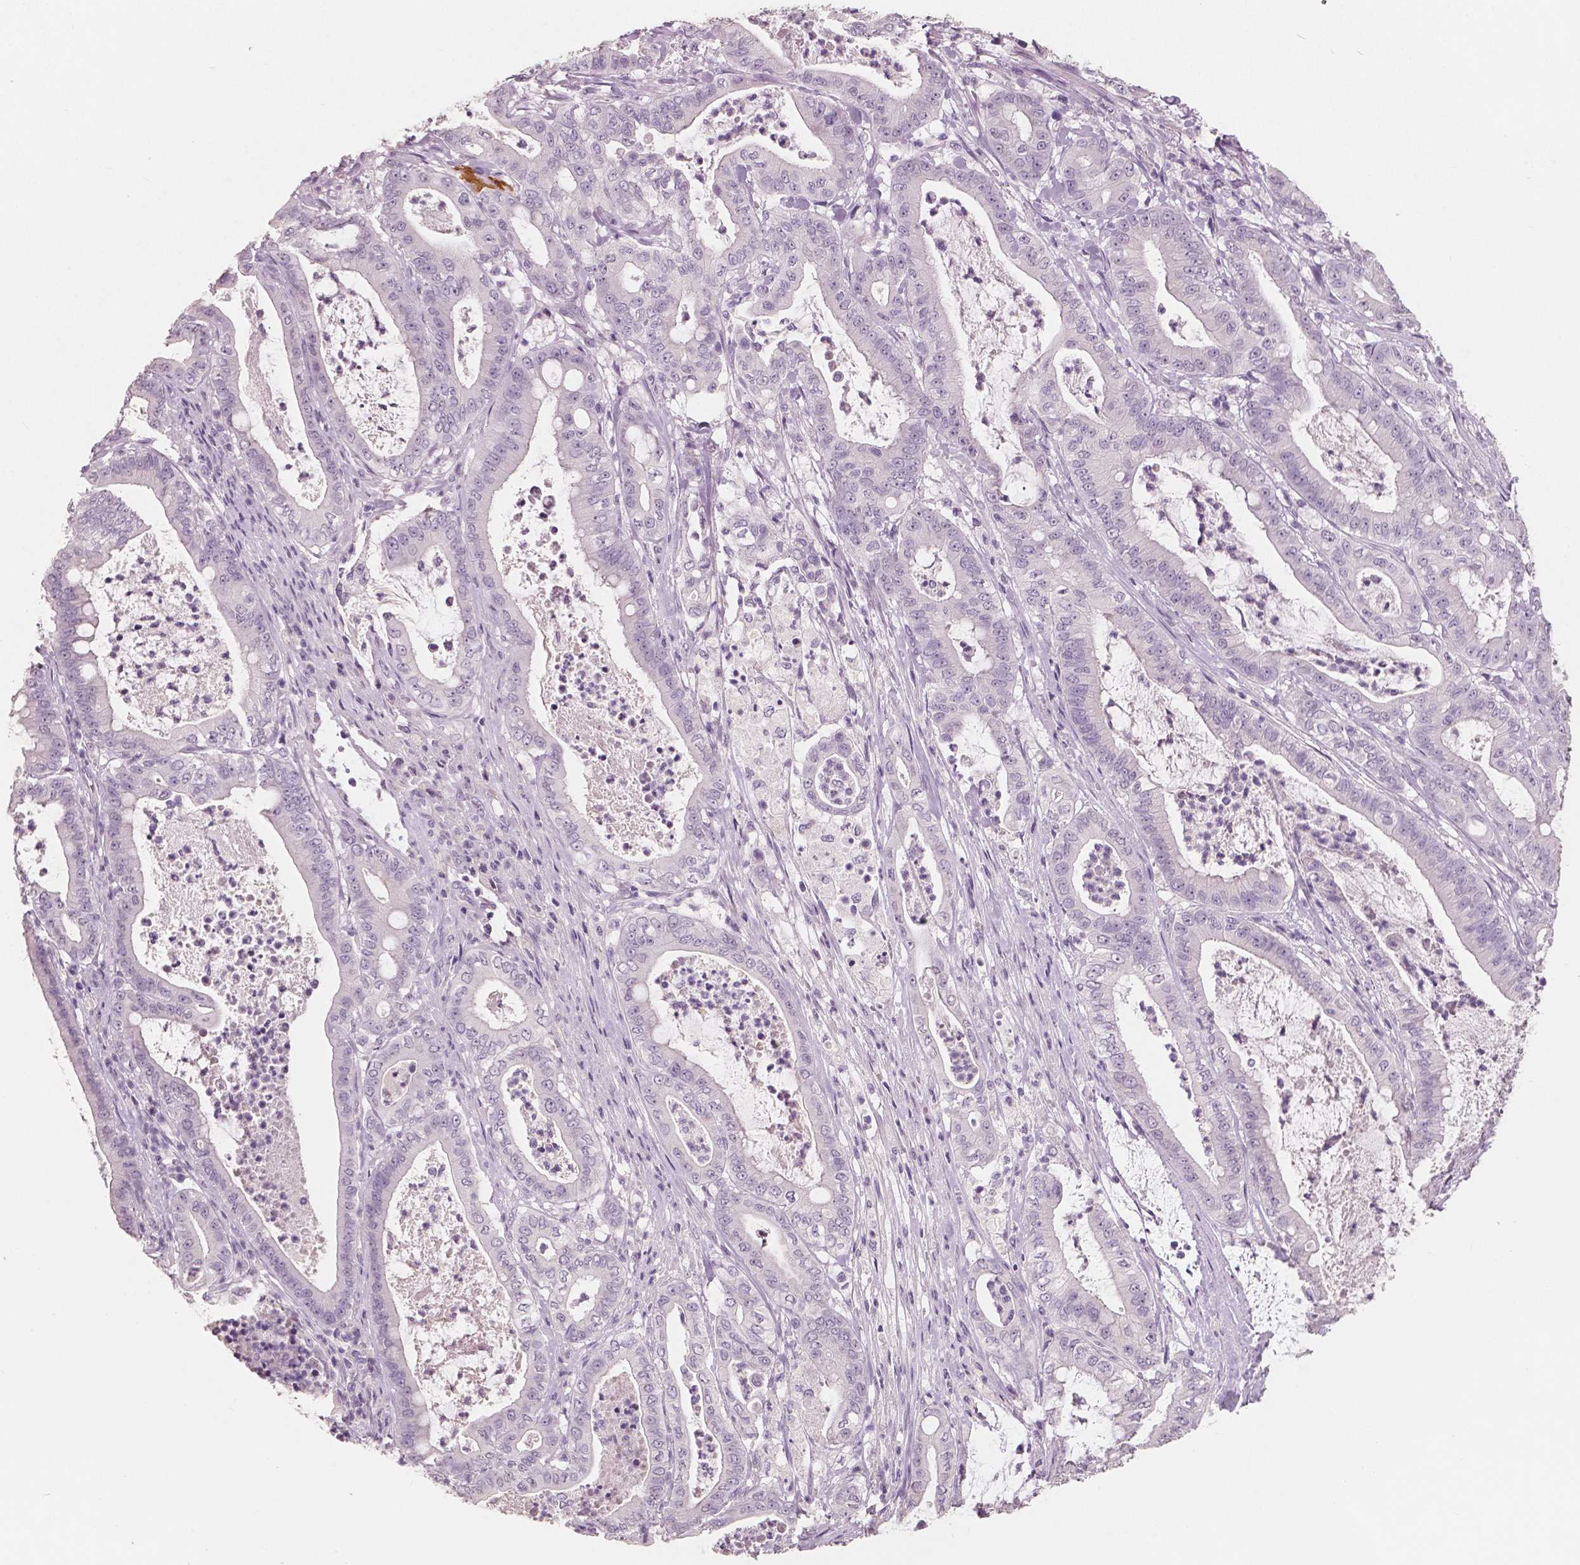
{"staining": {"intensity": "negative", "quantity": "none", "location": "none"}, "tissue": "pancreatic cancer", "cell_type": "Tumor cells", "image_type": "cancer", "snomed": [{"axis": "morphology", "description": "Adenocarcinoma, NOS"}, {"axis": "topography", "description": "Pancreas"}], "caption": "Tumor cells are negative for protein expression in human pancreatic adenocarcinoma.", "gene": "NECAB1", "patient": {"sex": "male", "age": 71}}